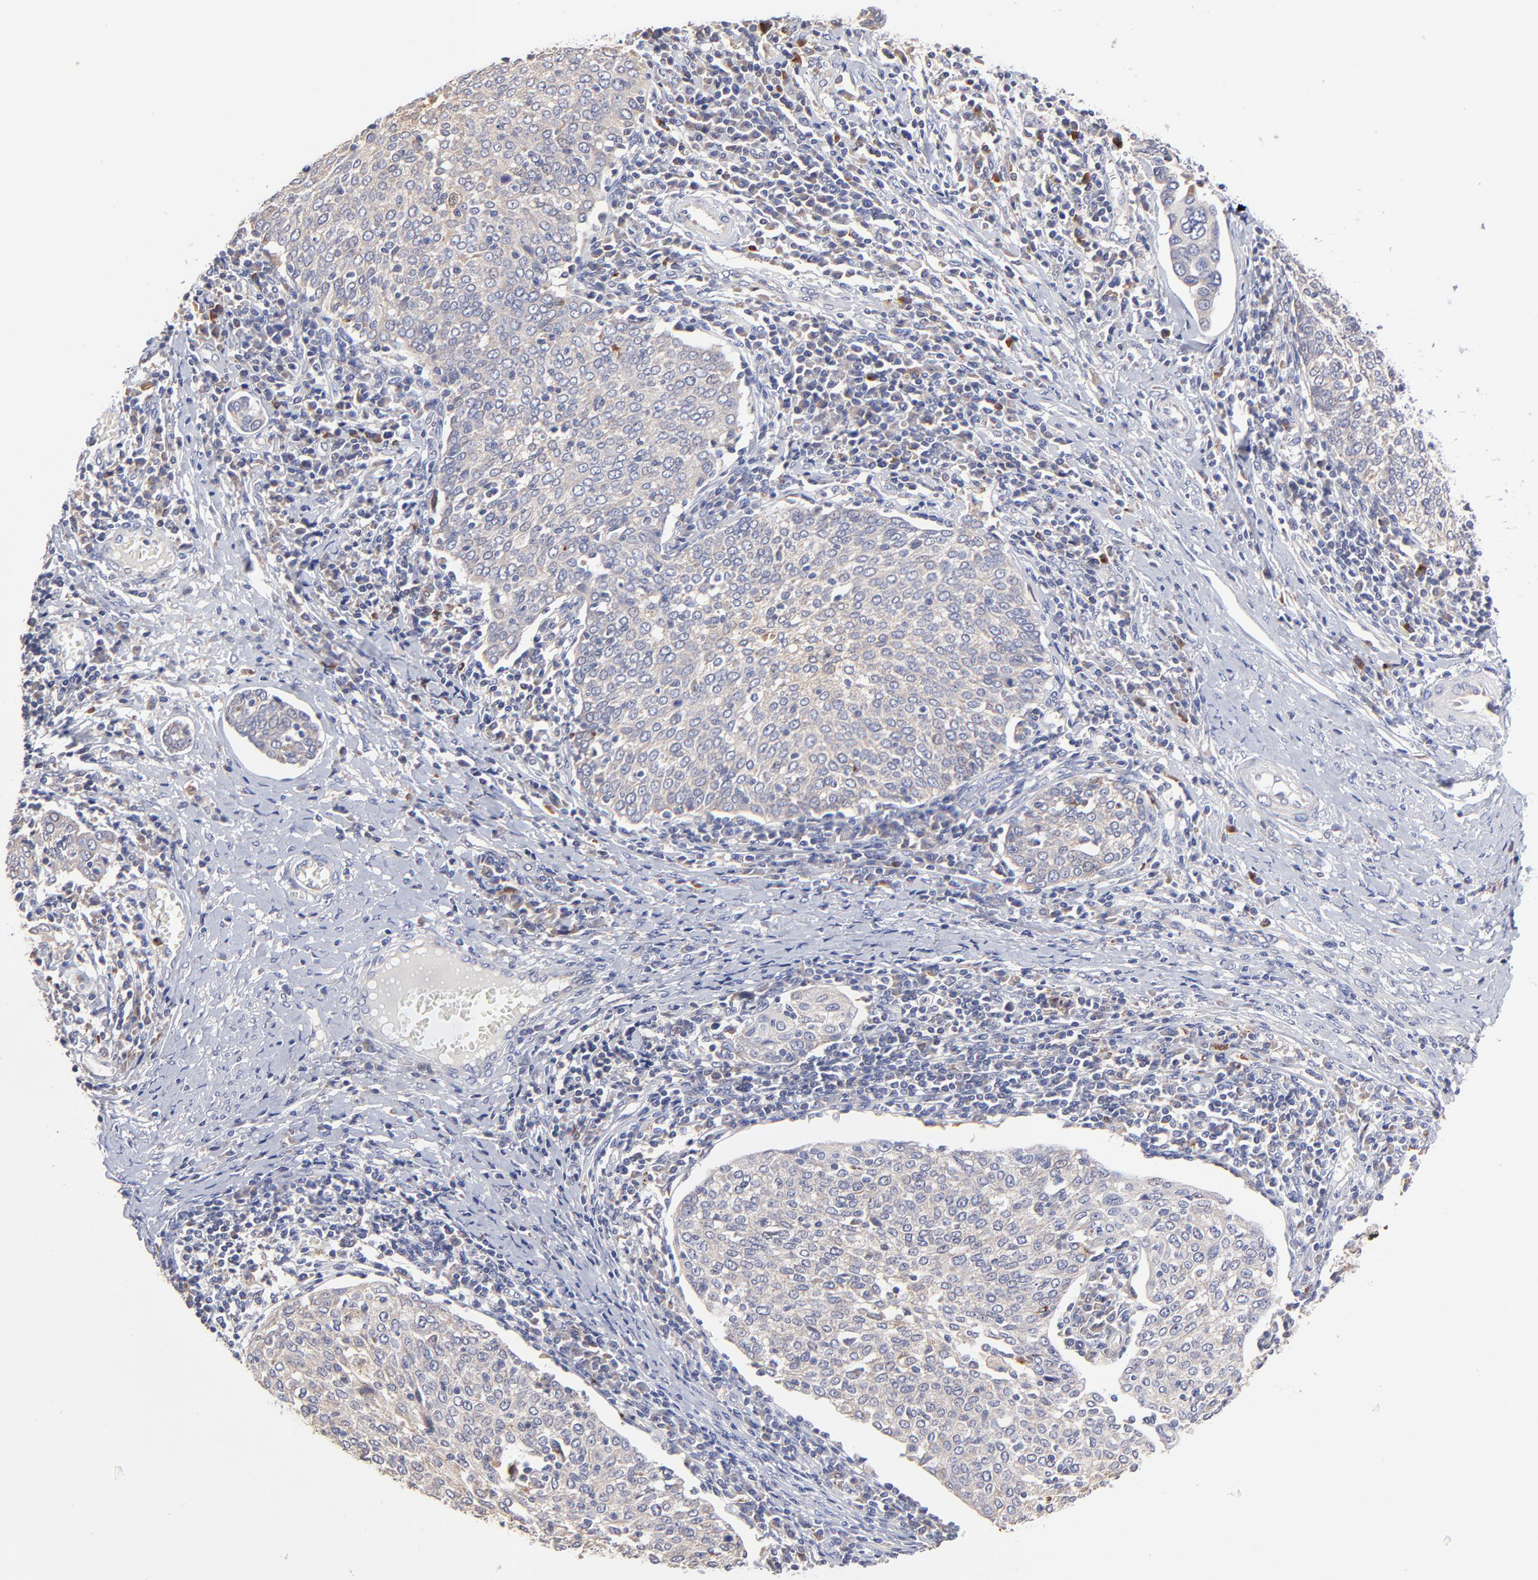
{"staining": {"intensity": "negative", "quantity": "none", "location": "none"}, "tissue": "cervical cancer", "cell_type": "Tumor cells", "image_type": "cancer", "snomed": [{"axis": "morphology", "description": "Squamous cell carcinoma, NOS"}, {"axis": "topography", "description": "Cervix"}], "caption": "Human cervical cancer (squamous cell carcinoma) stained for a protein using immunohistochemistry (IHC) demonstrates no staining in tumor cells.", "gene": "GCSAM", "patient": {"sex": "female", "age": 40}}